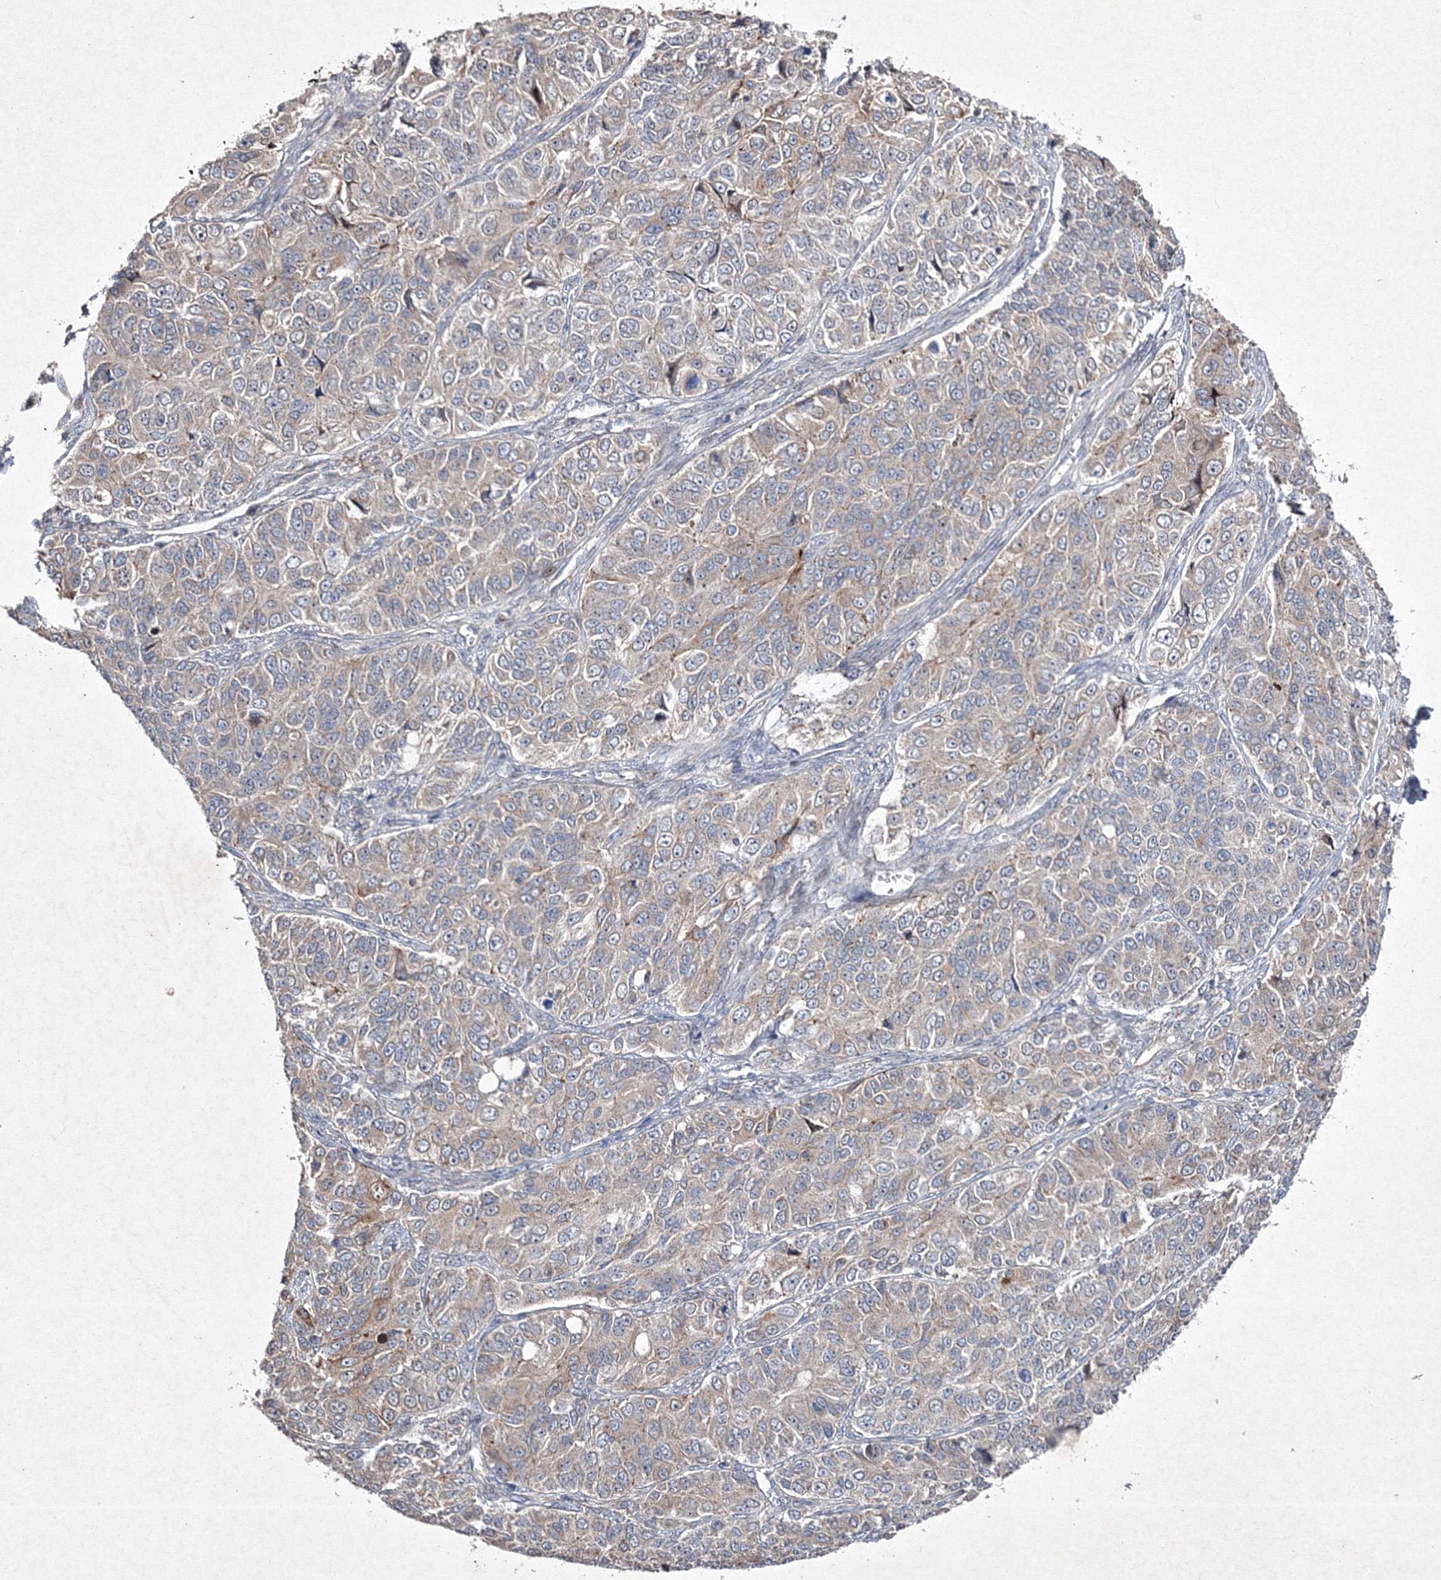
{"staining": {"intensity": "strong", "quantity": "<25%", "location": "cytoplasmic/membranous"}, "tissue": "ovarian cancer", "cell_type": "Tumor cells", "image_type": "cancer", "snomed": [{"axis": "morphology", "description": "Carcinoma, endometroid"}, {"axis": "topography", "description": "Ovary"}], "caption": "Immunohistochemistry histopathology image of human ovarian cancer stained for a protein (brown), which reveals medium levels of strong cytoplasmic/membranous positivity in approximately <25% of tumor cells.", "gene": "GFM1", "patient": {"sex": "female", "age": 51}}